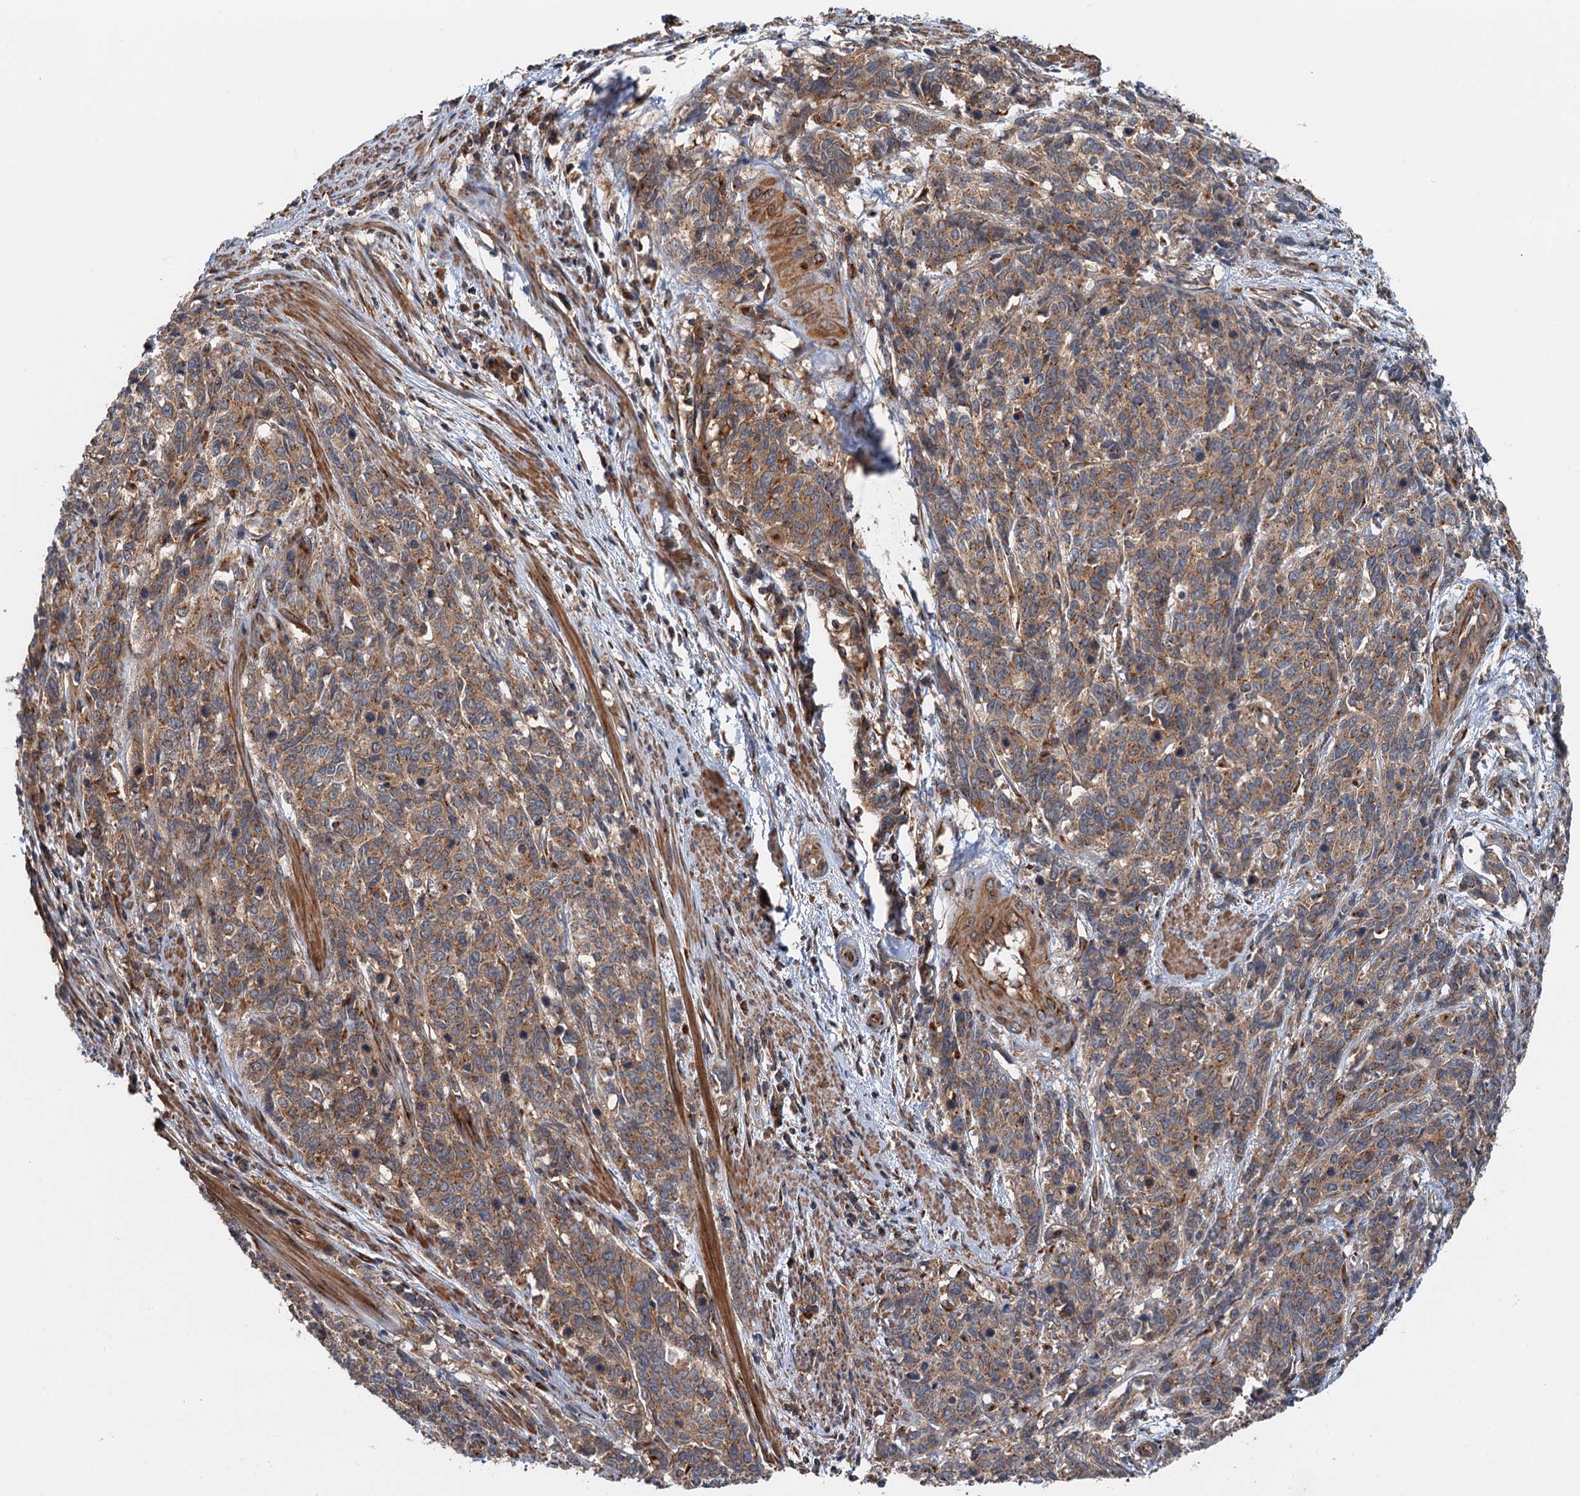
{"staining": {"intensity": "moderate", "quantity": ">75%", "location": "cytoplasmic/membranous"}, "tissue": "cervical cancer", "cell_type": "Tumor cells", "image_type": "cancer", "snomed": [{"axis": "morphology", "description": "Squamous cell carcinoma, NOS"}, {"axis": "topography", "description": "Cervix"}], "caption": "Squamous cell carcinoma (cervical) stained for a protein (brown) displays moderate cytoplasmic/membranous positive positivity in about >75% of tumor cells.", "gene": "ANKRD26", "patient": {"sex": "female", "age": 60}}